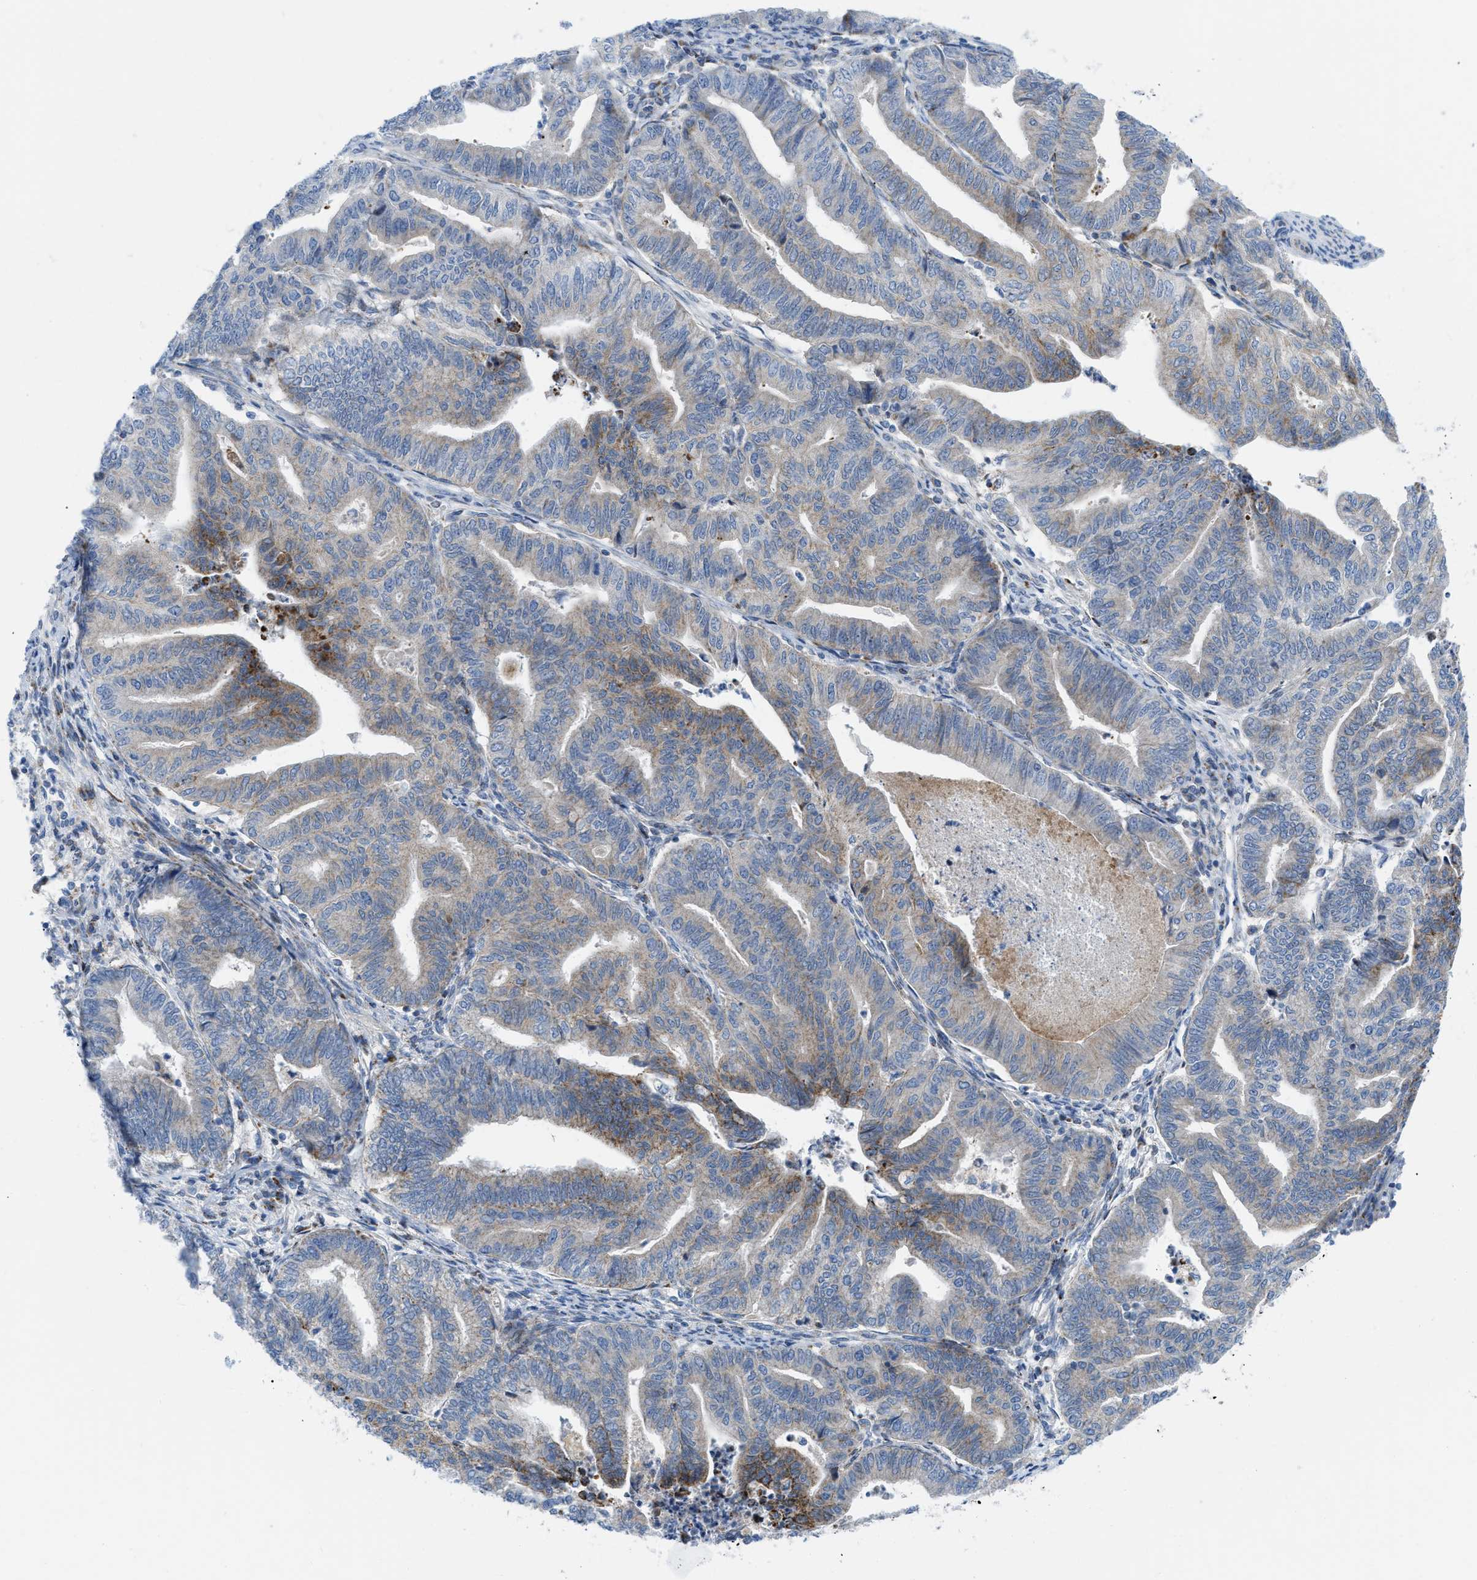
{"staining": {"intensity": "weak", "quantity": "25%-75%", "location": "cytoplasmic/membranous"}, "tissue": "endometrial cancer", "cell_type": "Tumor cells", "image_type": "cancer", "snomed": [{"axis": "morphology", "description": "Adenocarcinoma, NOS"}, {"axis": "topography", "description": "Endometrium"}], "caption": "Tumor cells display low levels of weak cytoplasmic/membranous staining in approximately 25%-75% of cells in adenocarcinoma (endometrial). (Brightfield microscopy of DAB IHC at high magnification).", "gene": "RBBP9", "patient": {"sex": "female", "age": 79}}